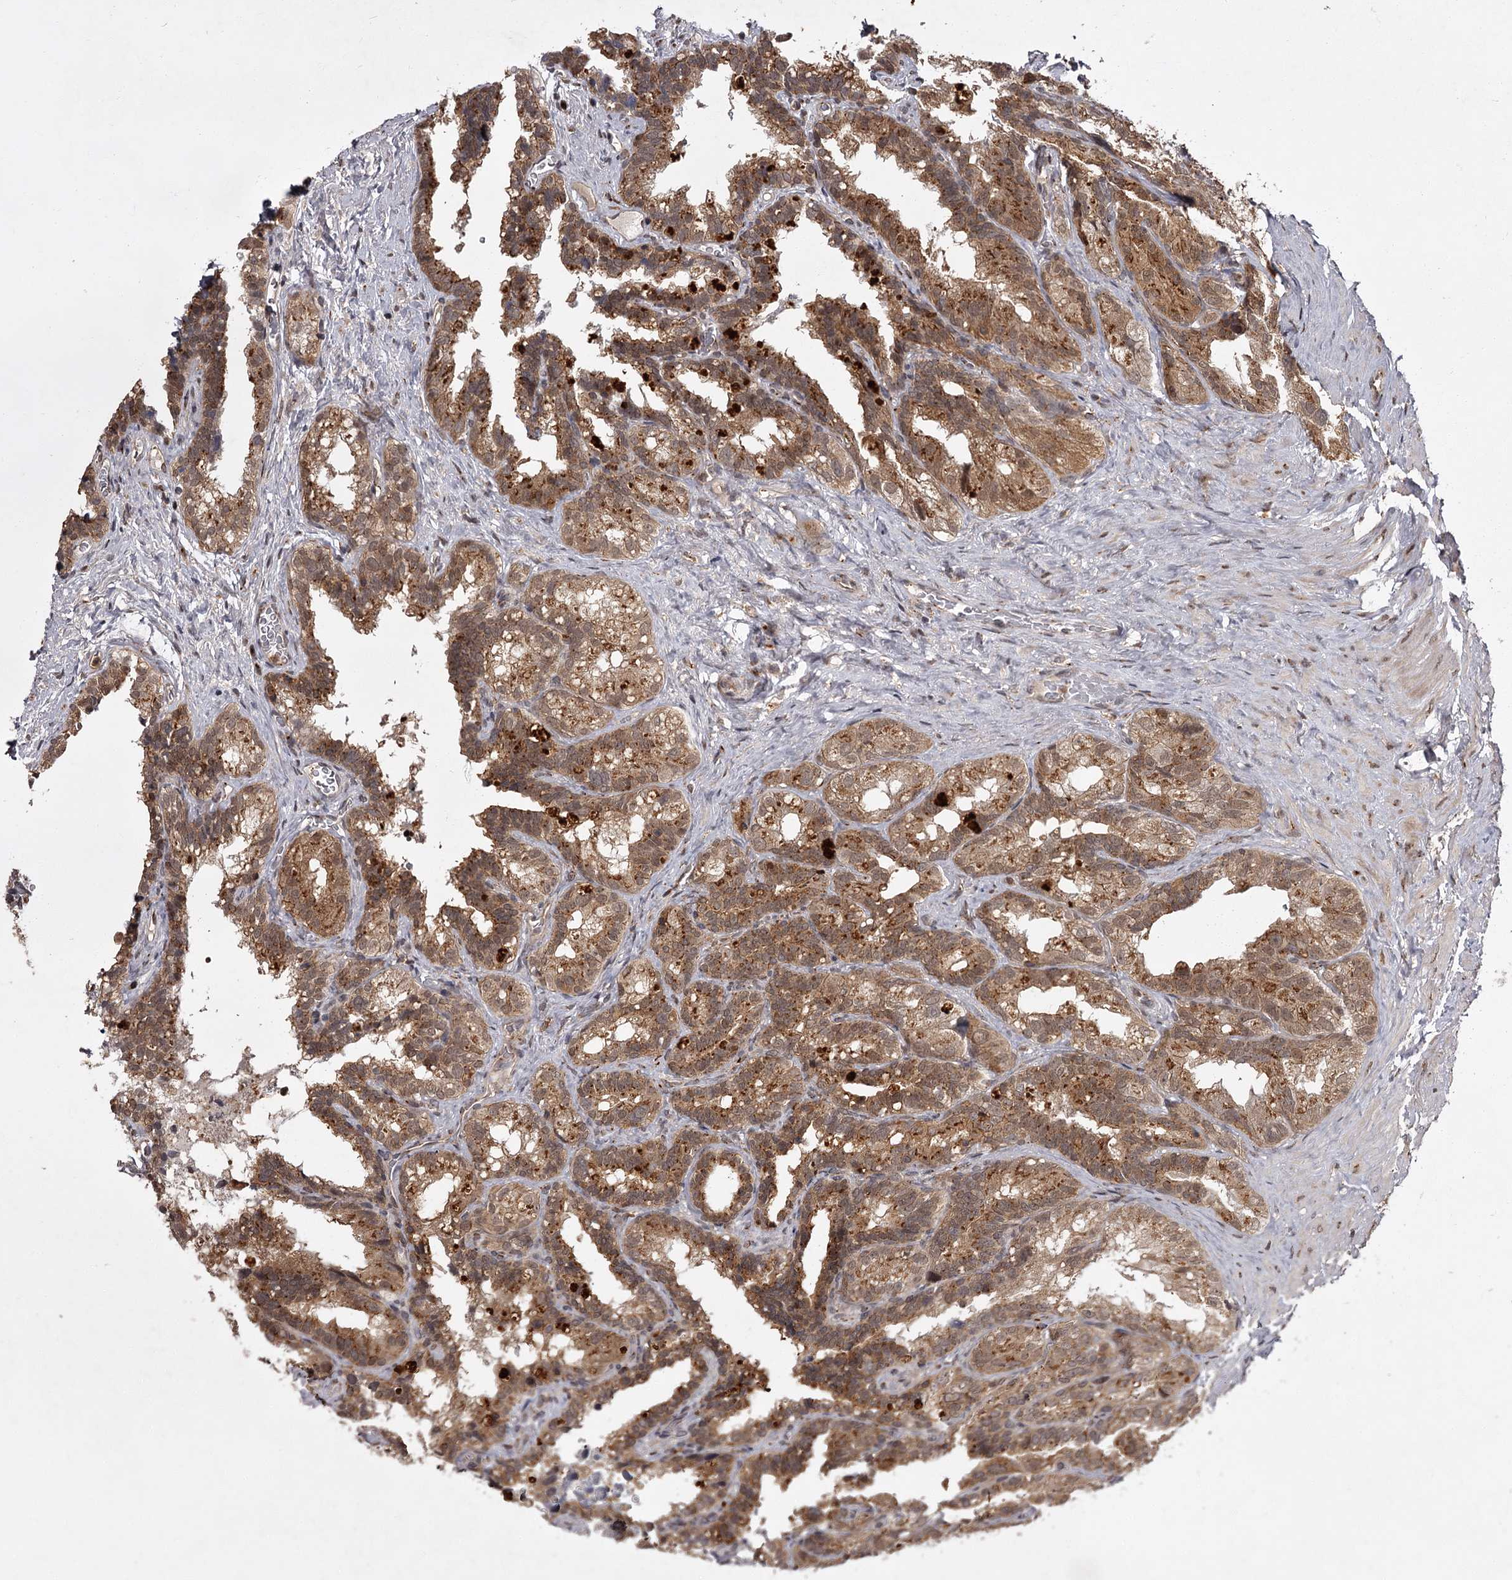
{"staining": {"intensity": "moderate", "quantity": ">75%", "location": "cytoplasmic/membranous"}, "tissue": "seminal vesicle", "cell_type": "Glandular cells", "image_type": "normal", "snomed": [{"axis": "morphology", "description": "Normal tissue, NOS"}, {"axis": "topography", "description": "Seminal veicle"}], "caption": "DAB (3,3'-diaminobenzidine) immunohistochemical staining of normal human seminal vesicle exhibits moderate cytoplasmic/membranous protein staining in approximately >75% of glandular cells.", "gene": "TBC1D23", "patient": {"sex": "male", "age": 60}}